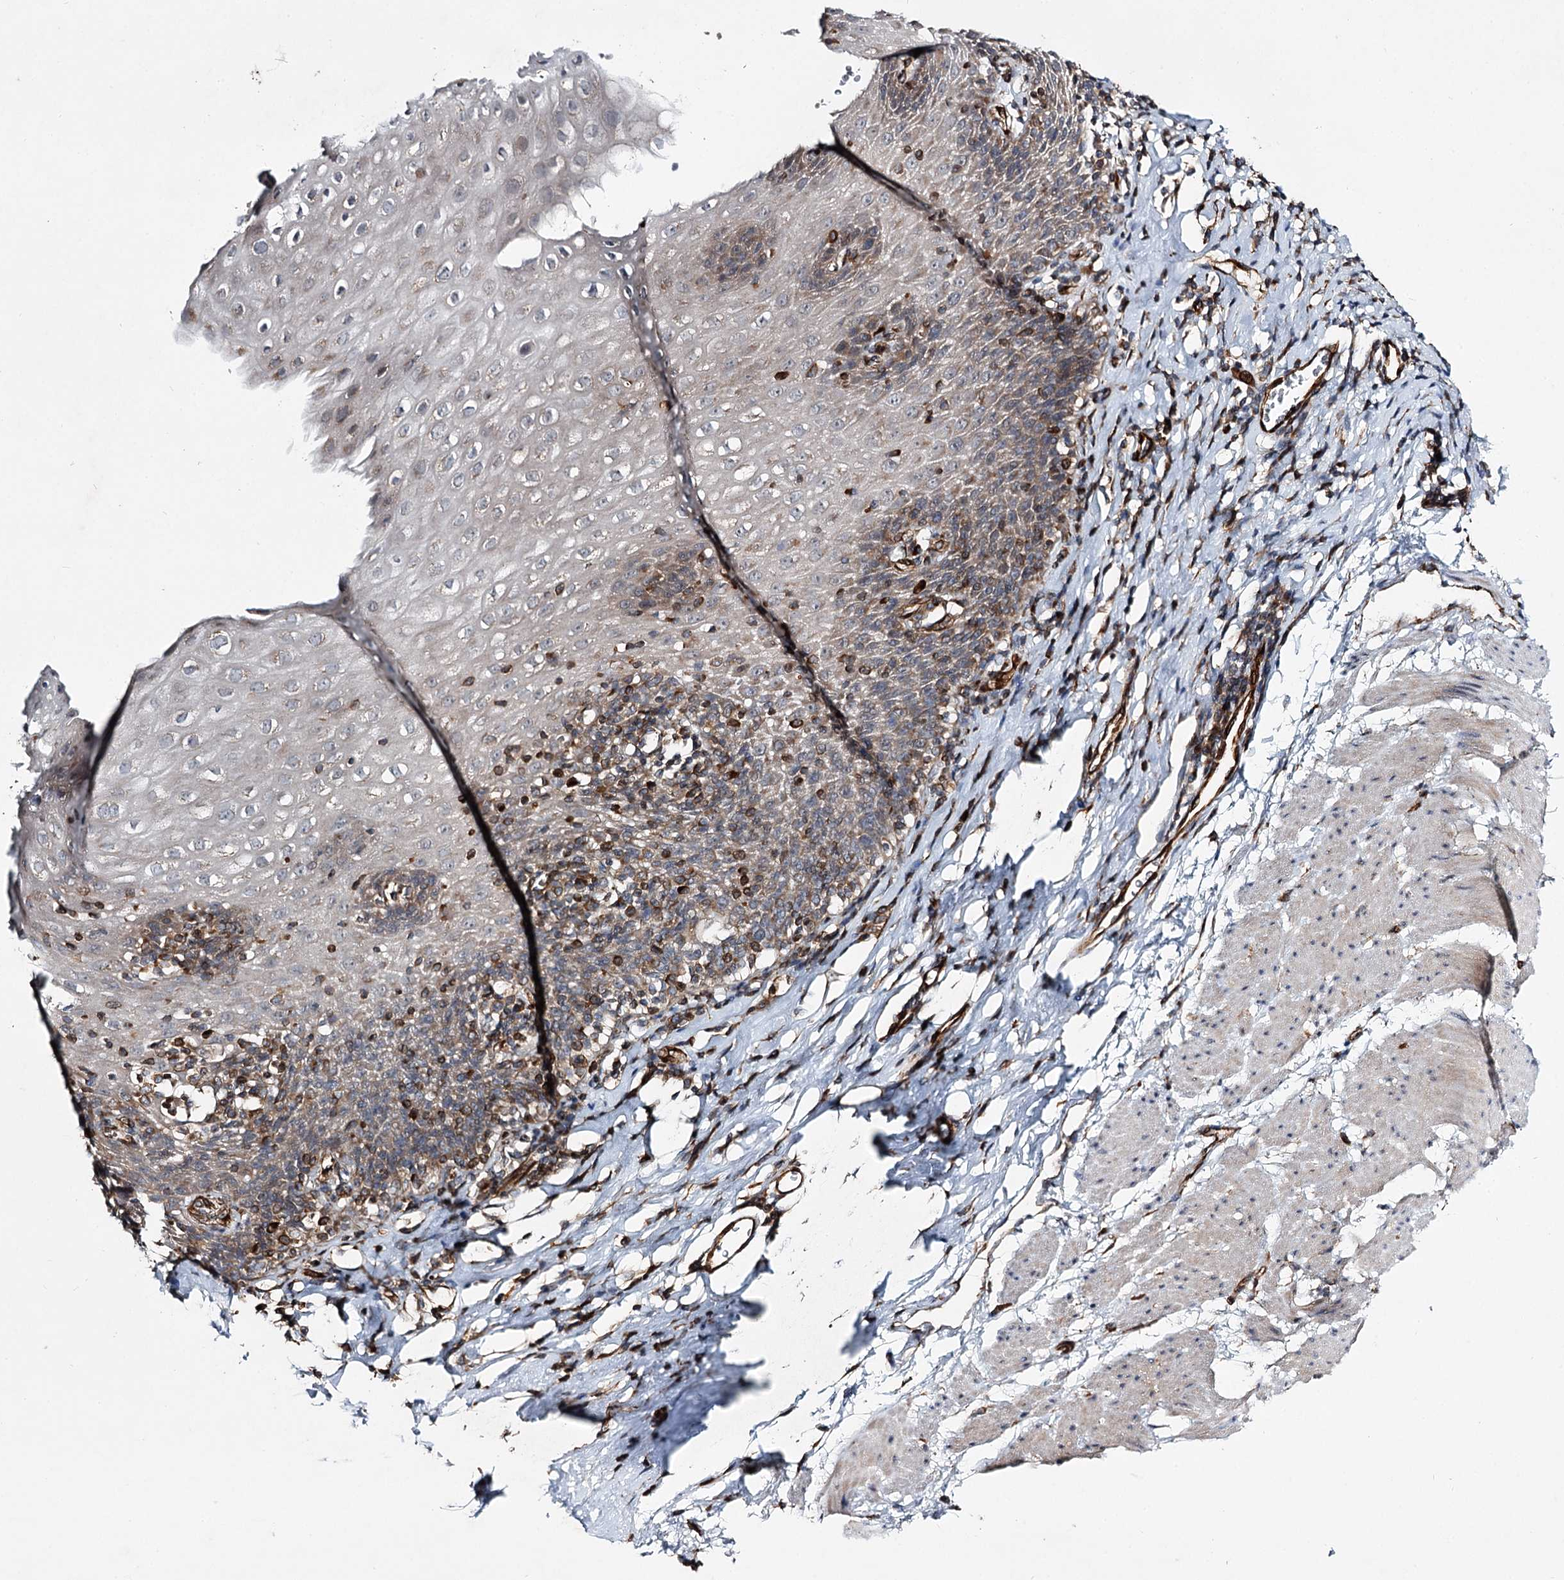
{"staining": {"intensity": "weak", "quantity": "25%-75%", "location": "cytoplasmic/membranous"}, "tissue": "esophagus", "cell_type": "Squamous epithelial cells", "image_type": "normal", "snomed": [{"axis": "morphology", "description": "Normal tissue, NOS"}, {"axis": "topography", "description": "Esophagus"}], "caption": "Immunohistochemical staining of unremarkable esophagus exhibits weak cytoplasmic/membranous protein positivity in about 25%-75% of squamous epithelial cells. (DAB IHC with brightfield microscopy, high magnification).", "gene": "DPEP2", "patient": {"sex": "female", "age": 61}}